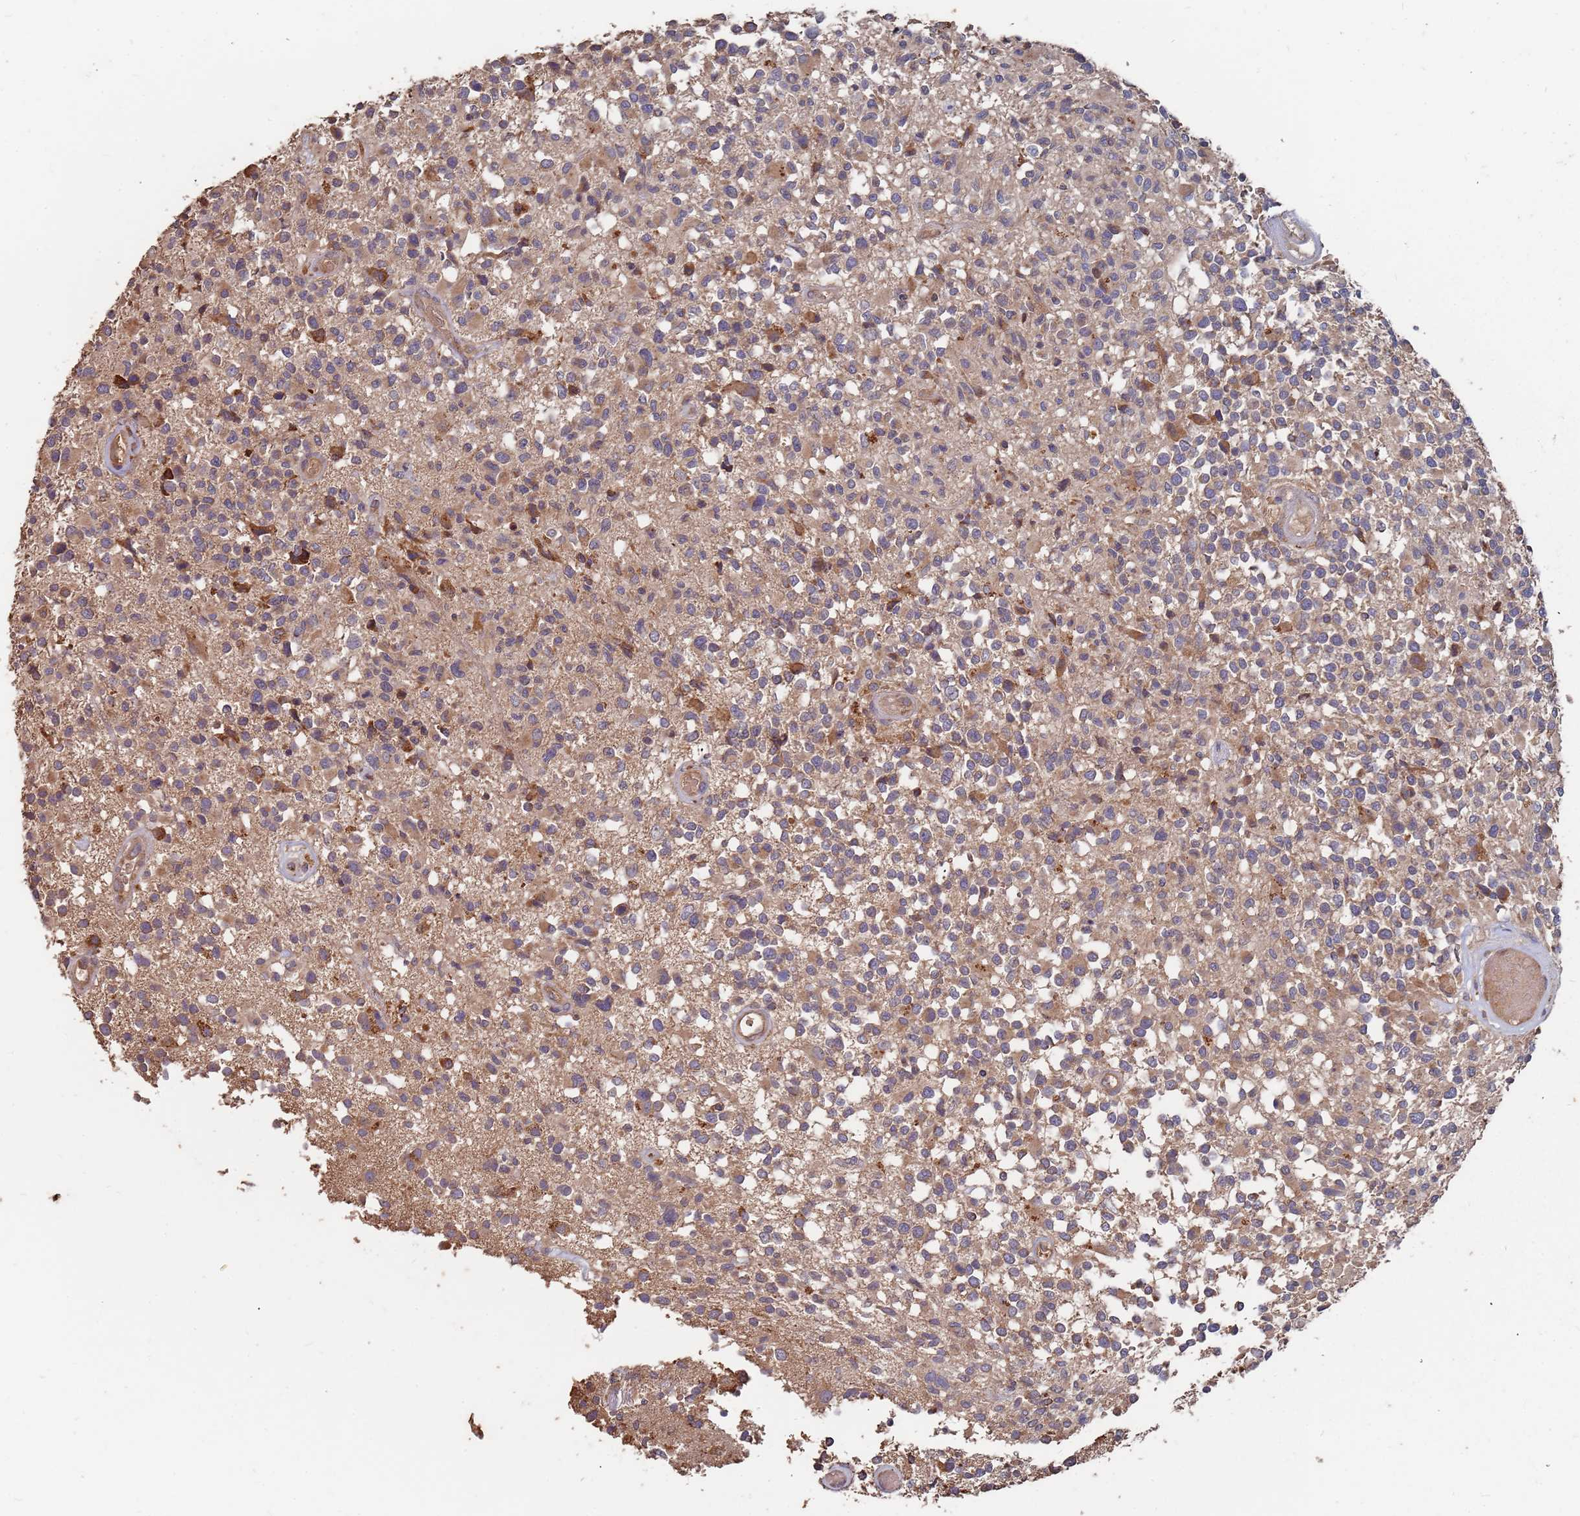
{"staining": {"intensity": "moderate", "quantity": "25%-75%", "location": "cytoplasmic/membranous"}, "tissue": "glioma", "cell_type": "Tumor cells", "image_type": "cancer", "snomed": [{"axis": "morphology", "description": "Glioma, malignant, High grade"}, {"axis": "morphology", "description": "Glioblastoma, NOS"}, {"axis": "topography", "description": "Brain"}], "caption": "The immunohistochemical stain highlights moderate cytoplasmic/membranous staining in tumor cells of glioma tissue.", "gene": "ATG5", "patient": {"sex": "male", "age": 60}}